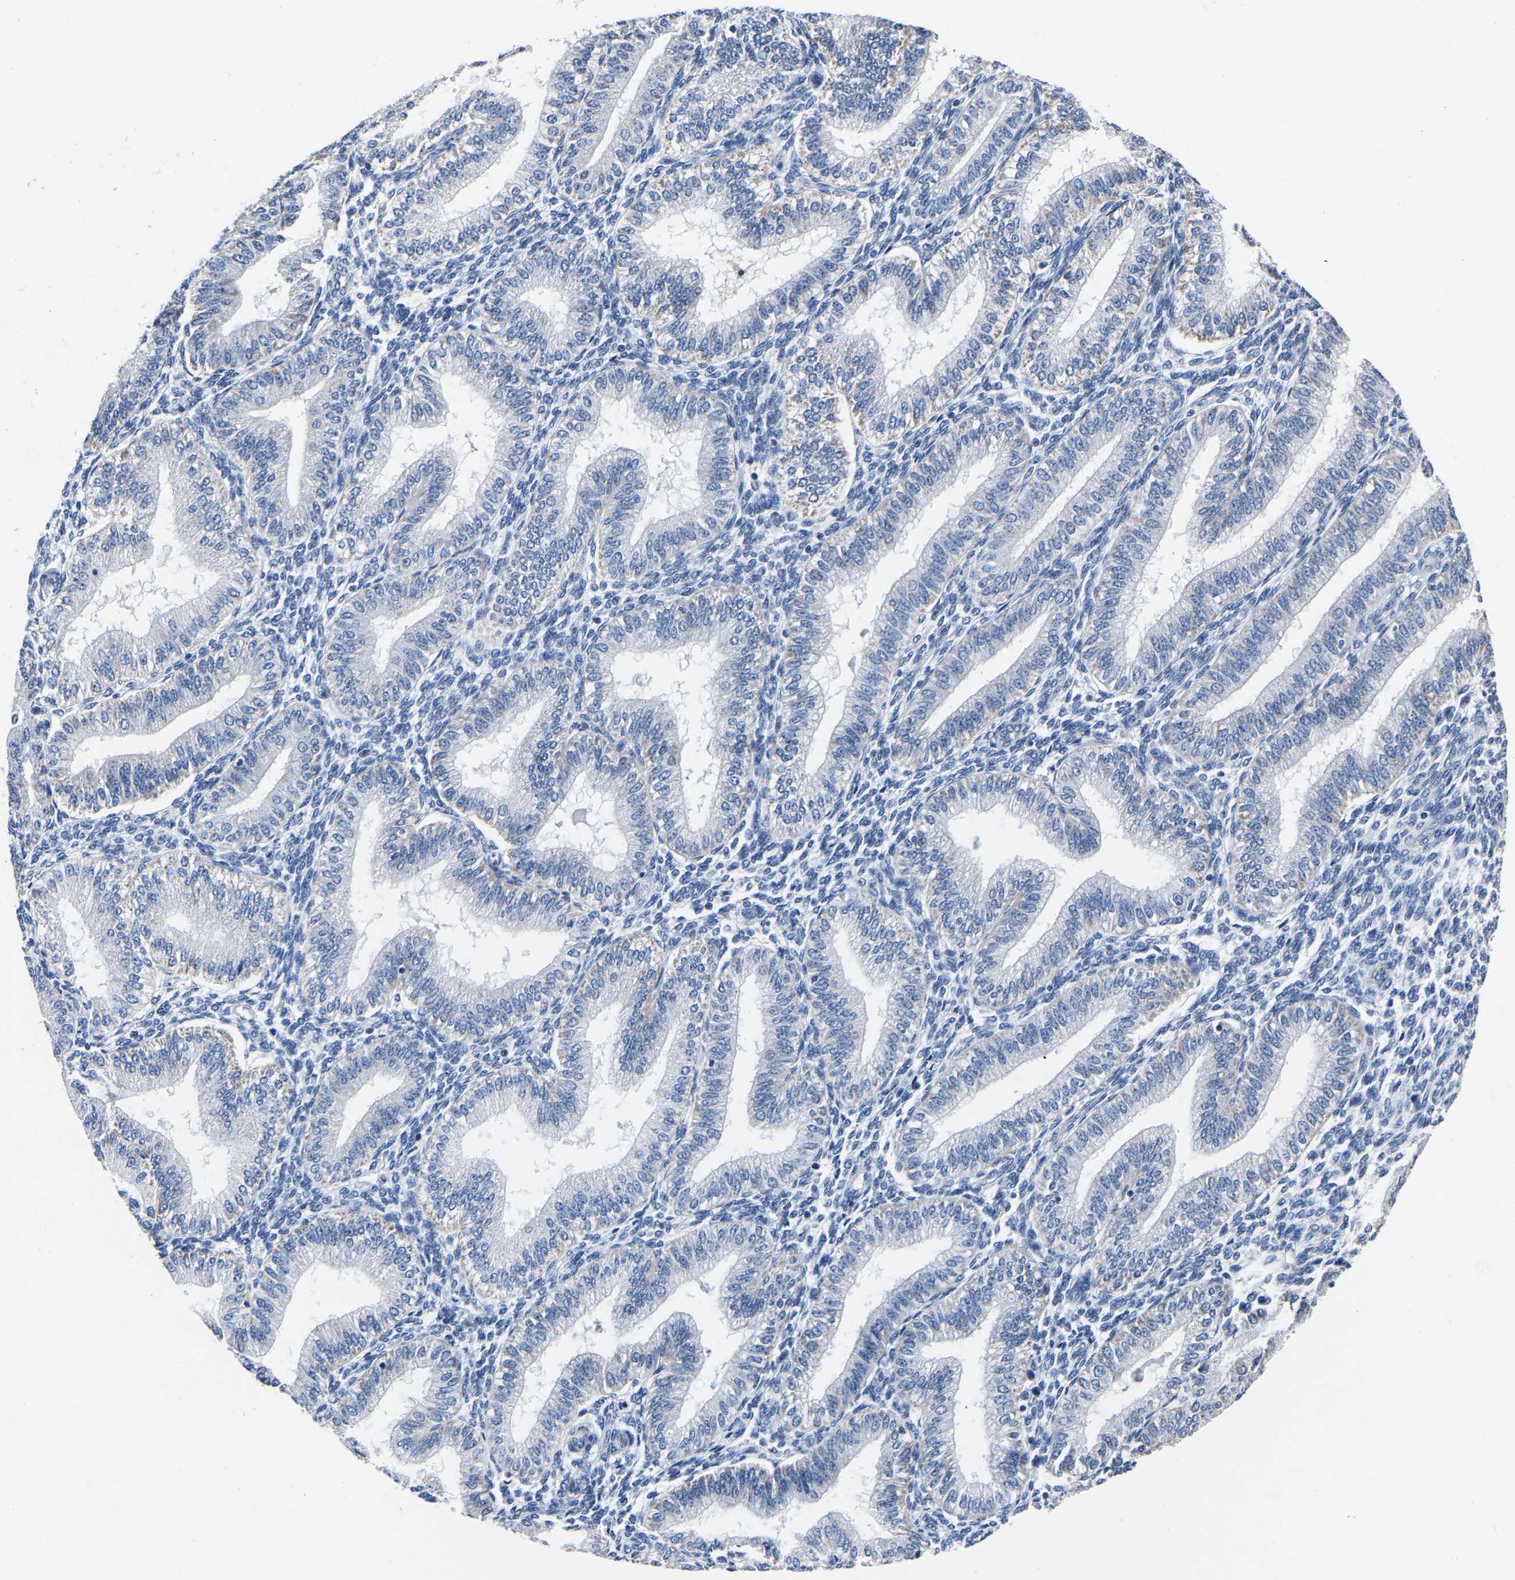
{"staining": {"intensity": "negative", "quantity": "none", "location": "none"}, "tissue": "endometrium", "cell_type": "Cells in endometrial stroma", "image_type": "normal", "snomed": [{"axis": "morphology", "description": "Normal tissue, NOS"}, {"axis": "topography", "description": "Endometrium"}], "caption": "Immunohistochemistry (IHC) photomicrograph of unremarkable endometrium: human endometrium stained with DAB reveals no significant protein expression in cells in endometrial stroma.", "gene": "FGD5", "patient": {"sex": "female", "age": 39}}